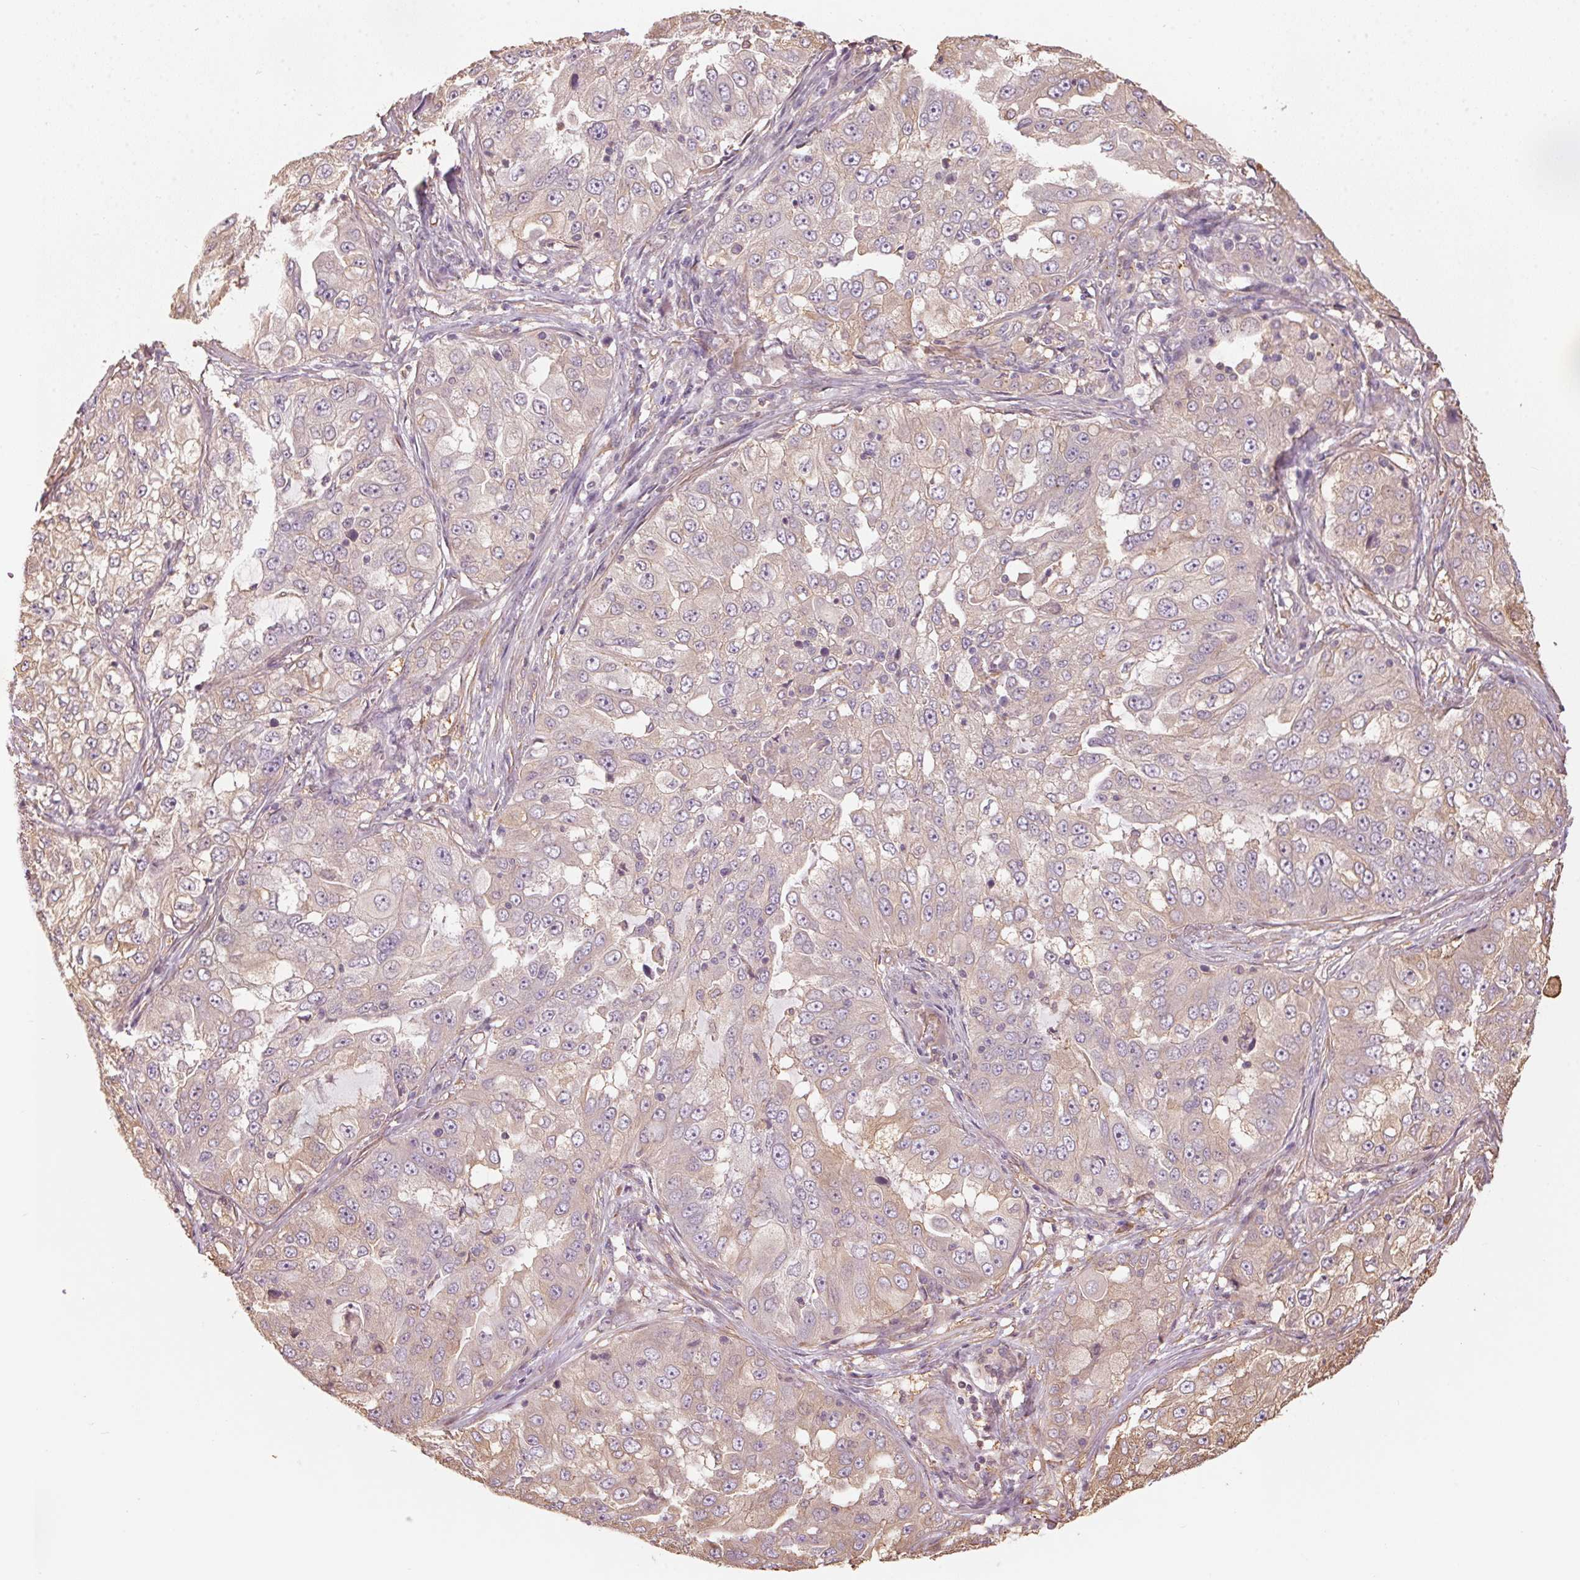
{"staining": {"intensity": "weak", "quantity": "<25%", "location": "cytoplasmic/membranous"}, "tissue": "lung cancer", "cell_type": "Tumor cells", "image_type": "cancer", "snomed": [{"axis": "morphology", "description": "Adenocarcinoma, NOS"}, {"axis": "topography", "description": "Lung"}], "caption": "Immunohistochemistry image of neoplastic tissue: lung cancer stained with DAB shows no significant protein expression in tumor cells.", "gene": "QDPR", "patient": {"sex": "female", "age": 61}}